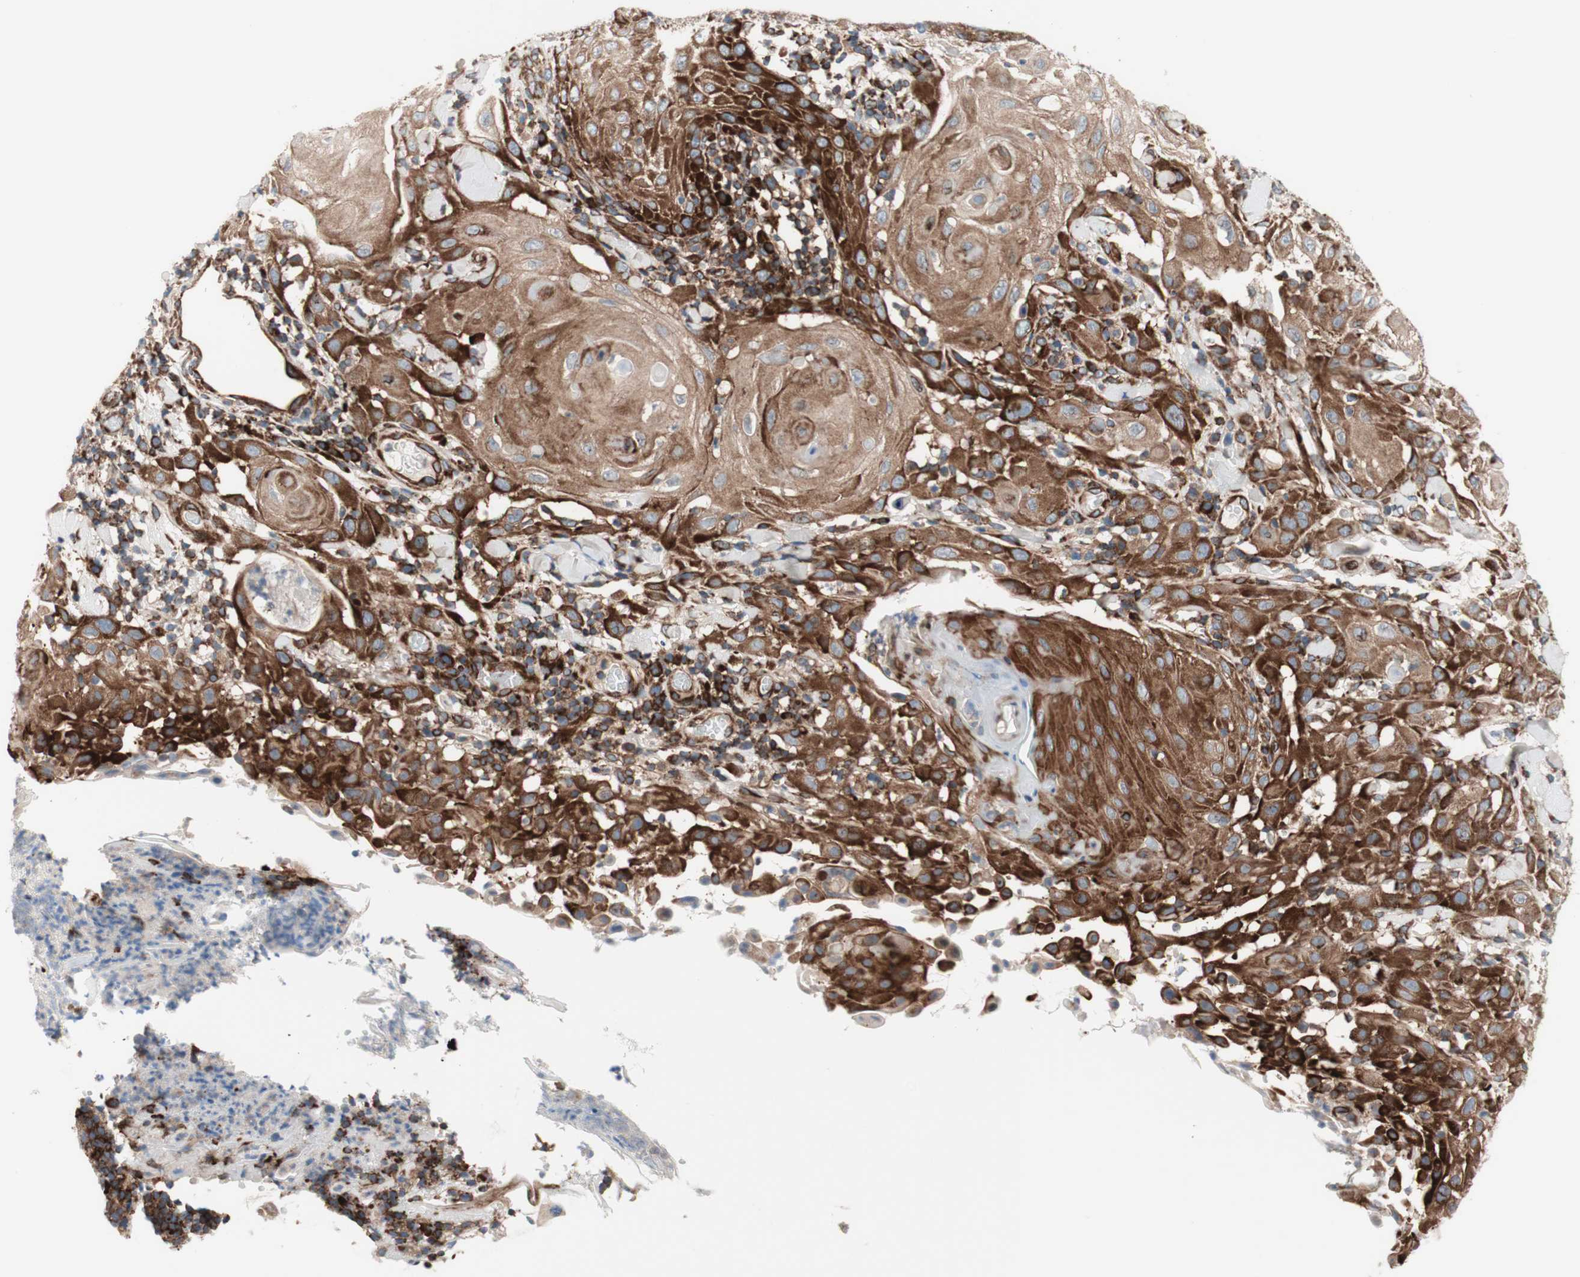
{"staining": {"intensity": "moderate", "quantity": ">75%", "location": "cytoplasmic/membranous"}, "tissue": "skin cancer", "cell_type": "Tumor cells", "image_type": "cancer", "snomed": [{"axis": "morphology", "description": "Squamous cell carcinoma, NOS"}, {"axis": "topography", "description": "Skin"}], "caption": "Moderate cytoplasmic/membranous protein expression is seen in approximately >75% of tumor cells in skin cancer. The staining was performed using DAB (3,3'-diaminobenzidine), with brown indicating positive protein expression. Nuclei are stained blue with hematoxylin.", "gene": "CCN4", "patient": {"sex": "male", "age": 24}}